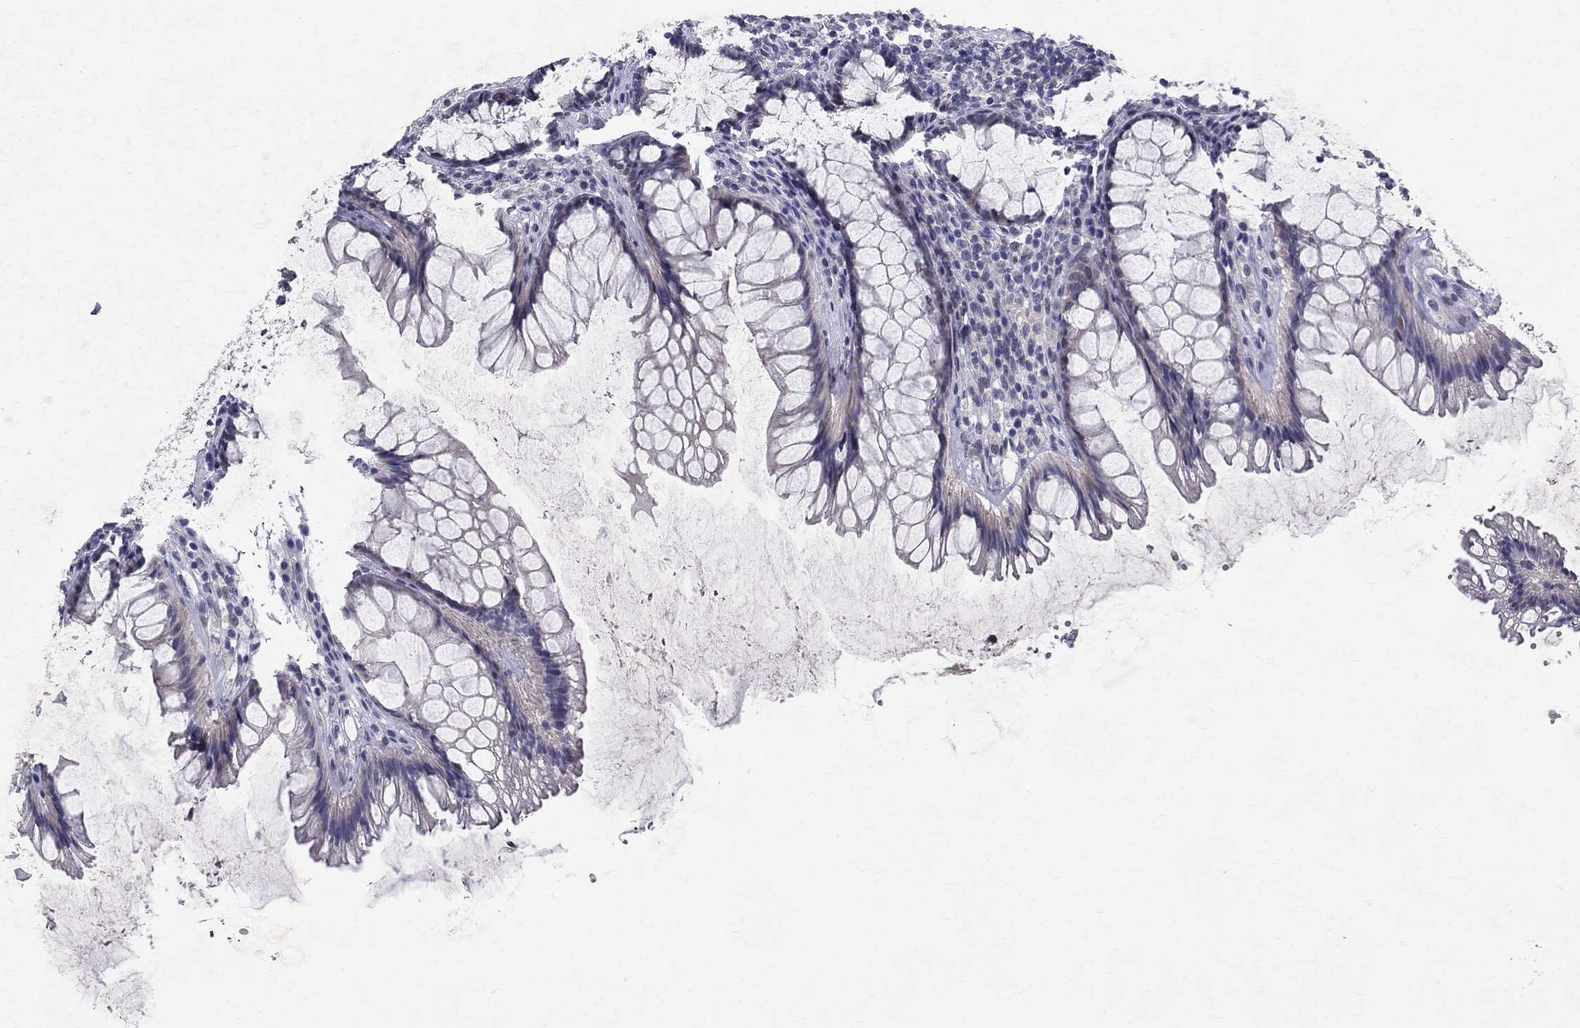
{"staining": {"intensity": "negative", "quantity": "none", "location": "none"}, "tissue": "rectum", "cell_type": "Glandular cells", "image_type": "normal", "snomed": [{"axis": "morphology", "description": "Normal tissue, NOS"}, {"axis": "topography", "description": "Rectum"}], "caption": "High magnification brightfield microscopy of unremarkable rectum stained with DAB (brown) and counterstained with hematoxylin (blue): glandular cells show no significant staining. The staining was performed using DAB to visualize the protein expression in brown, while the nuclei were stained in blue with hematoxylin (Magnification: 20x).", "gene": "RBFOX1", "patient": {"sex": "male", "age": 72}}